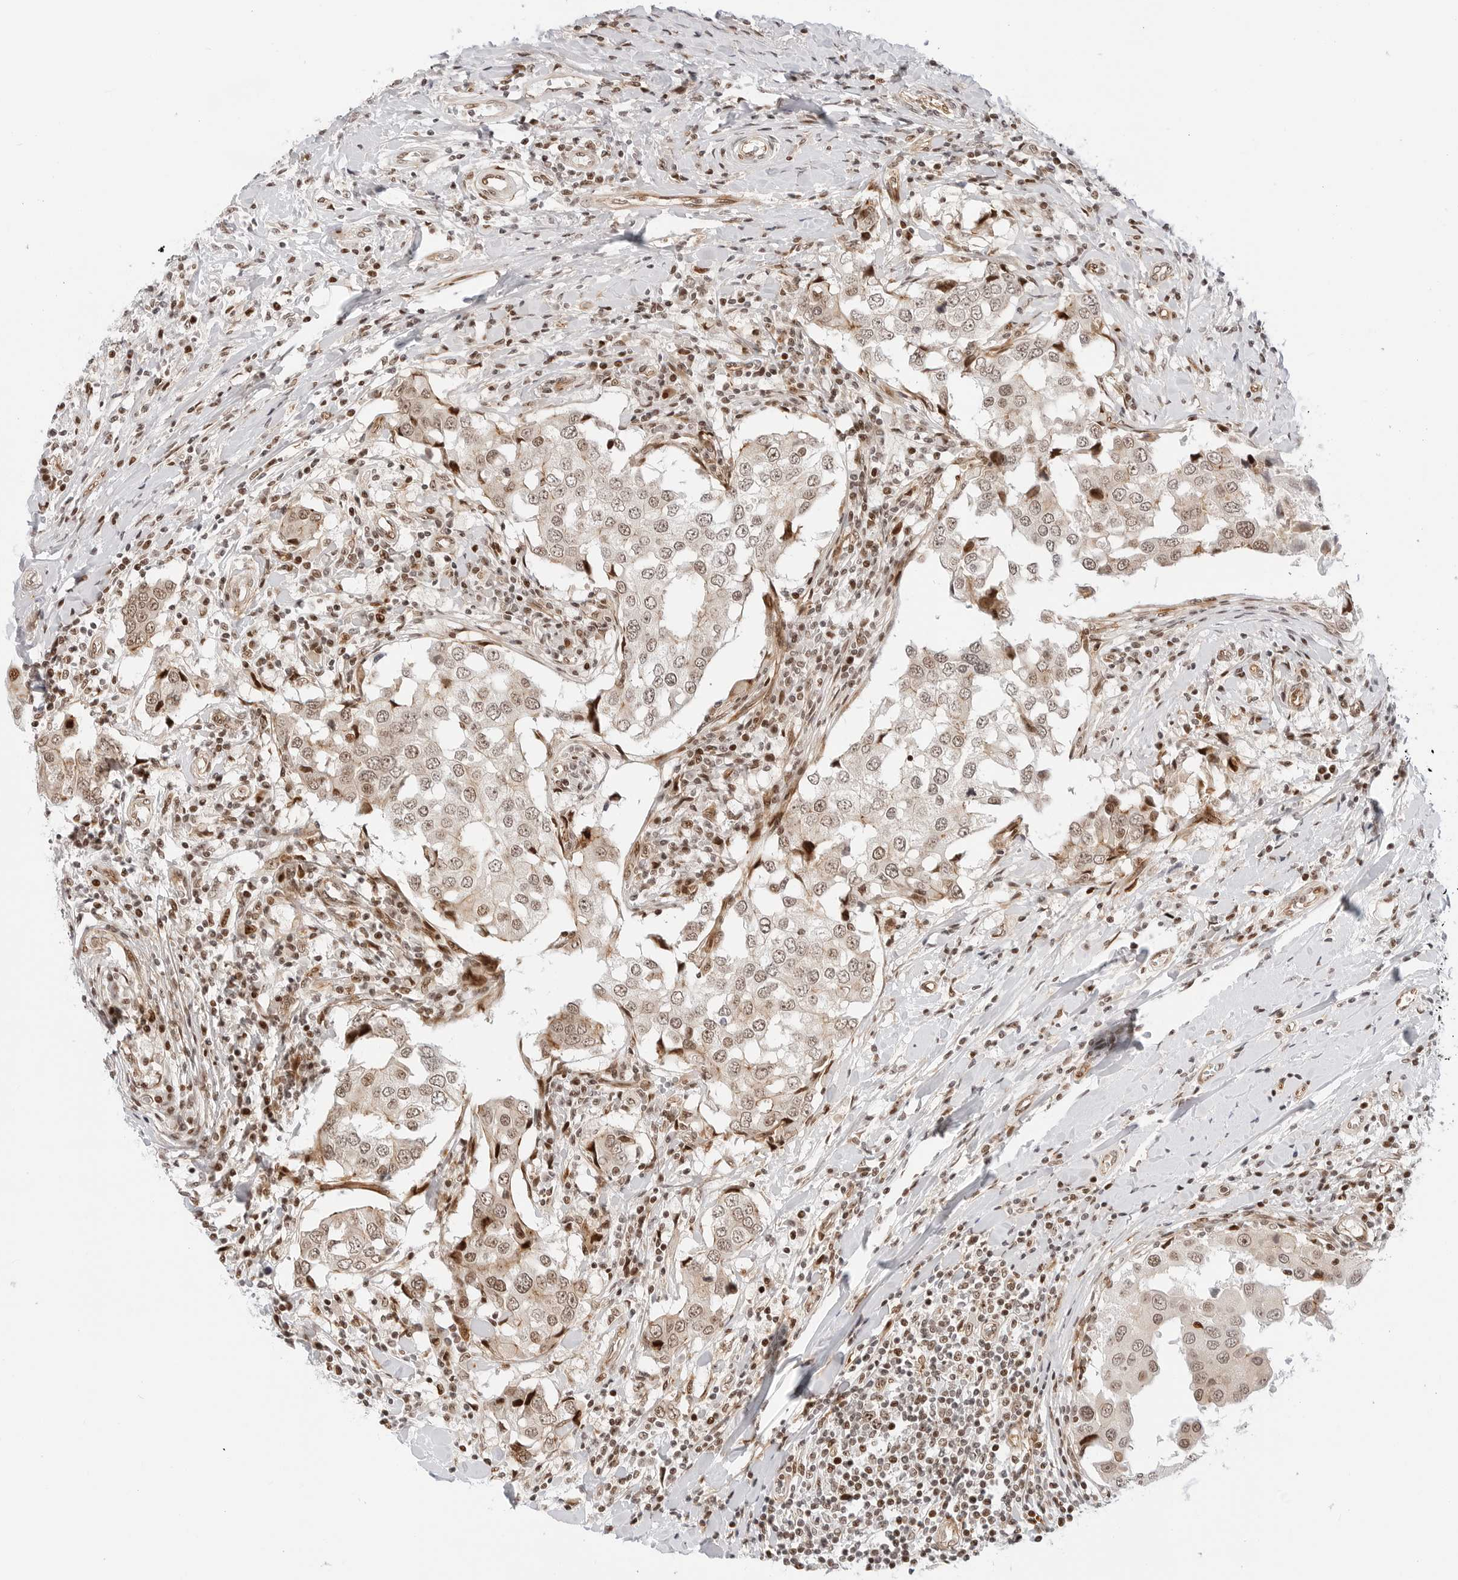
{"staining": {"intensity": "moderate", "quantity": ">75%", "location": "nuclear"}, "tissue": "breast cancer", "cell_type": "Tumor cells", "image_type": "cancer", "snomed": [{"axis": "morphology", "description": "Duct carcinoma"}, {"axis": "topography", "description": "Breast"}], "caption": "This is an image of immunohistochemistry staining of infiltrating ductal carcinoma (breast), which shows moderate staining in the nuclear of tumor cells.", "gene": "ZNF613", "patient": {"sex": "female", "age": 27}}